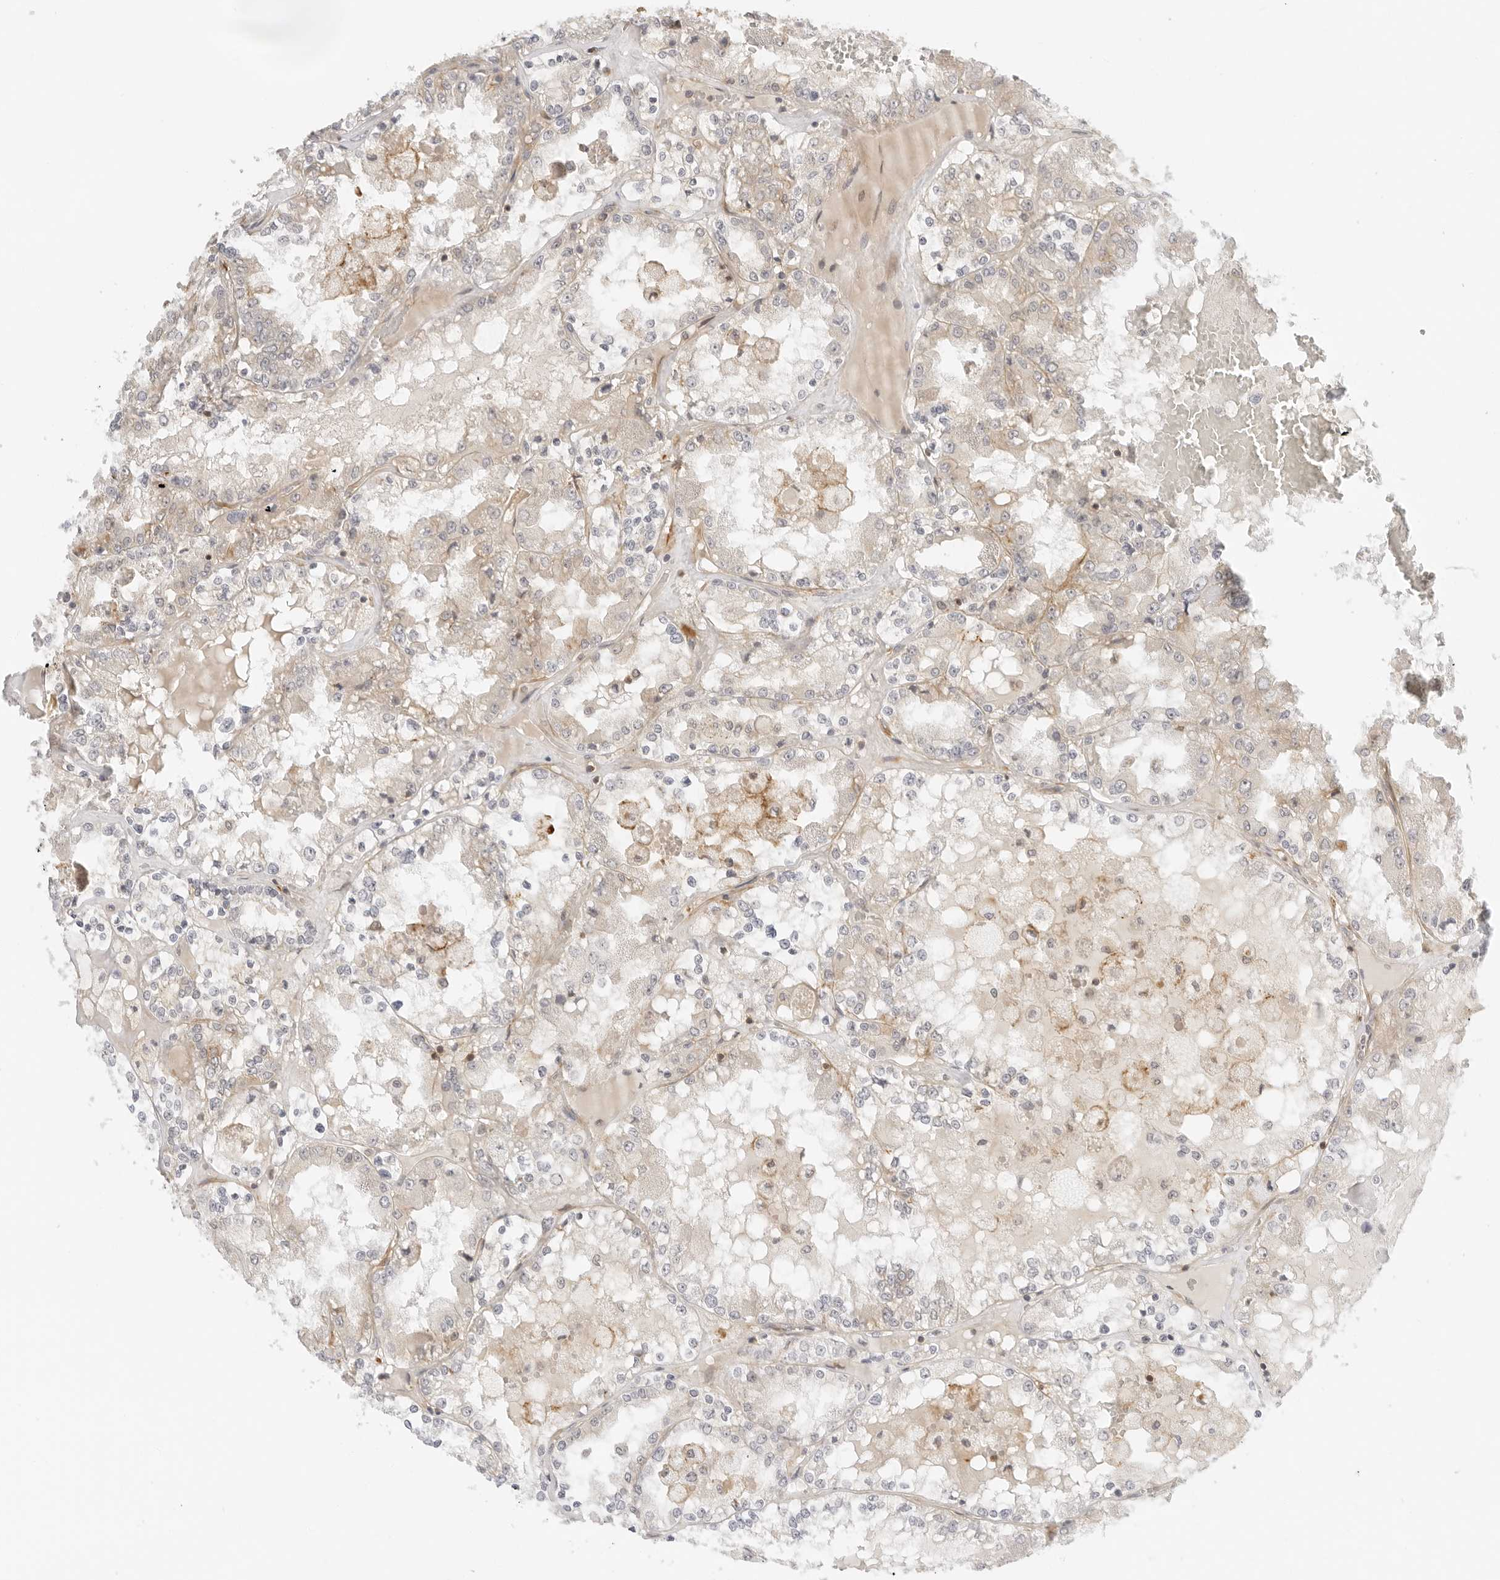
{"staining": {"intensity": "weak", "quantity": "<25%", "location": "cytoplasmic/membranous"}, "tissue": "renal cancer", "cell_type": "Tumor cells", "image_type": "cancer", "snomed": [{"axis": "morphology", "description": "Adenocarcinoma, NOS"}, {"axis": "topography", "description": "Kidney"}], "caption": "A high-resolution histopathology image shows immunohistochemistry (IHC) staining of adenocarcinoma (renal), which displays no significant positivity in tumor cells.", "gene": "OSCP1", "patient": {"sex": "female", "age": 56}}